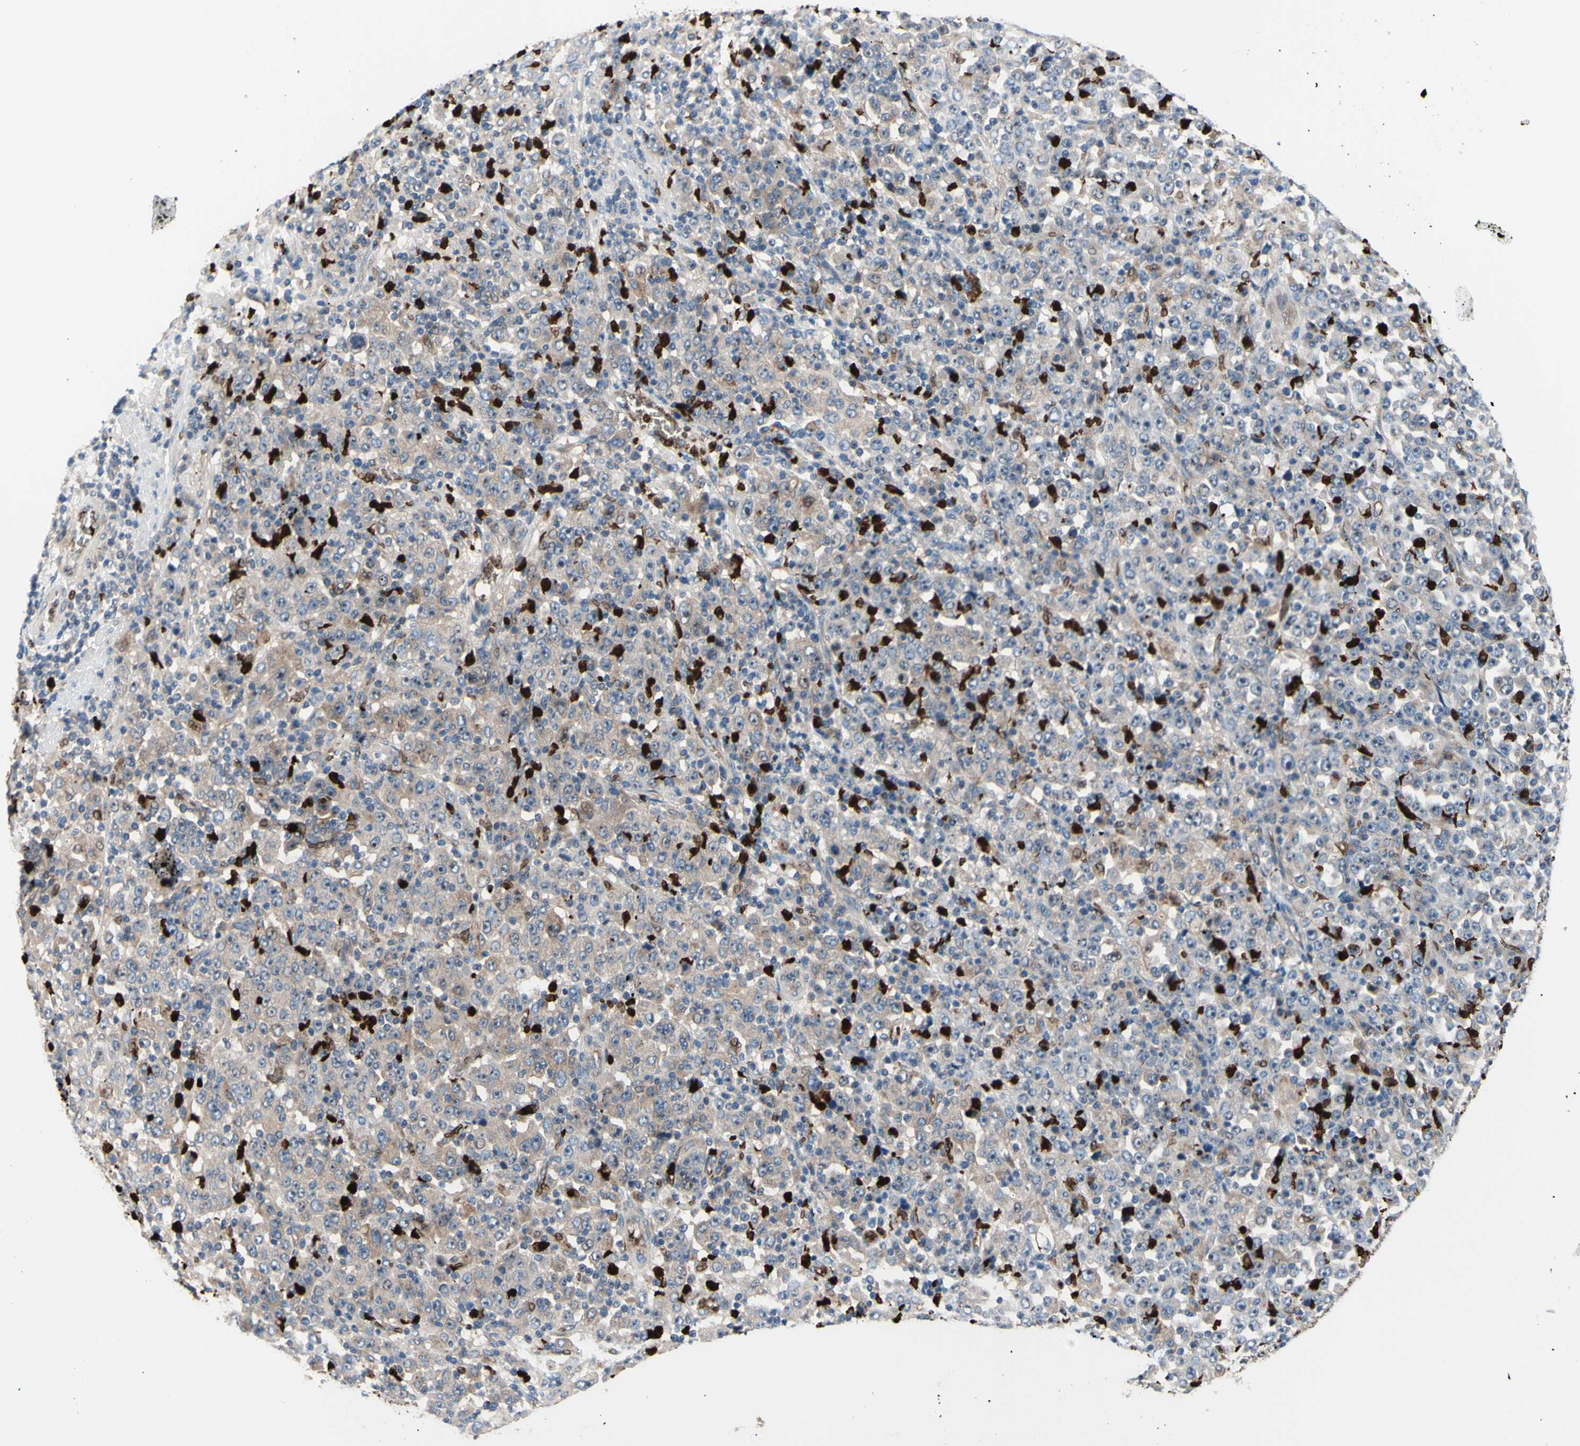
{"staining": {"intensity": "weak", "quantity": ">75%", "location": "cytoplasmic/membranous"}, "tissue": "stomach cancer", "cell_type": "Tumor cells", "image_type": "cancer", "snomed": [{"axis": "morphology", "description": "Normal tissue, NOS"}, {"axis": "morphology", "description": "Adenocarcinoma, NOS"}, {"axis": "topography", "description": "Stomach, upper"}, {"axis": "topography", "description": "Stomach"}], "caption": "Weak cytoplasmic/membranous expression is seen in approximately >75% of tumor cells in stomach adenocarcinoma.", "gene": "USP9X", "patient": {"sex": "male", "age": 59}}